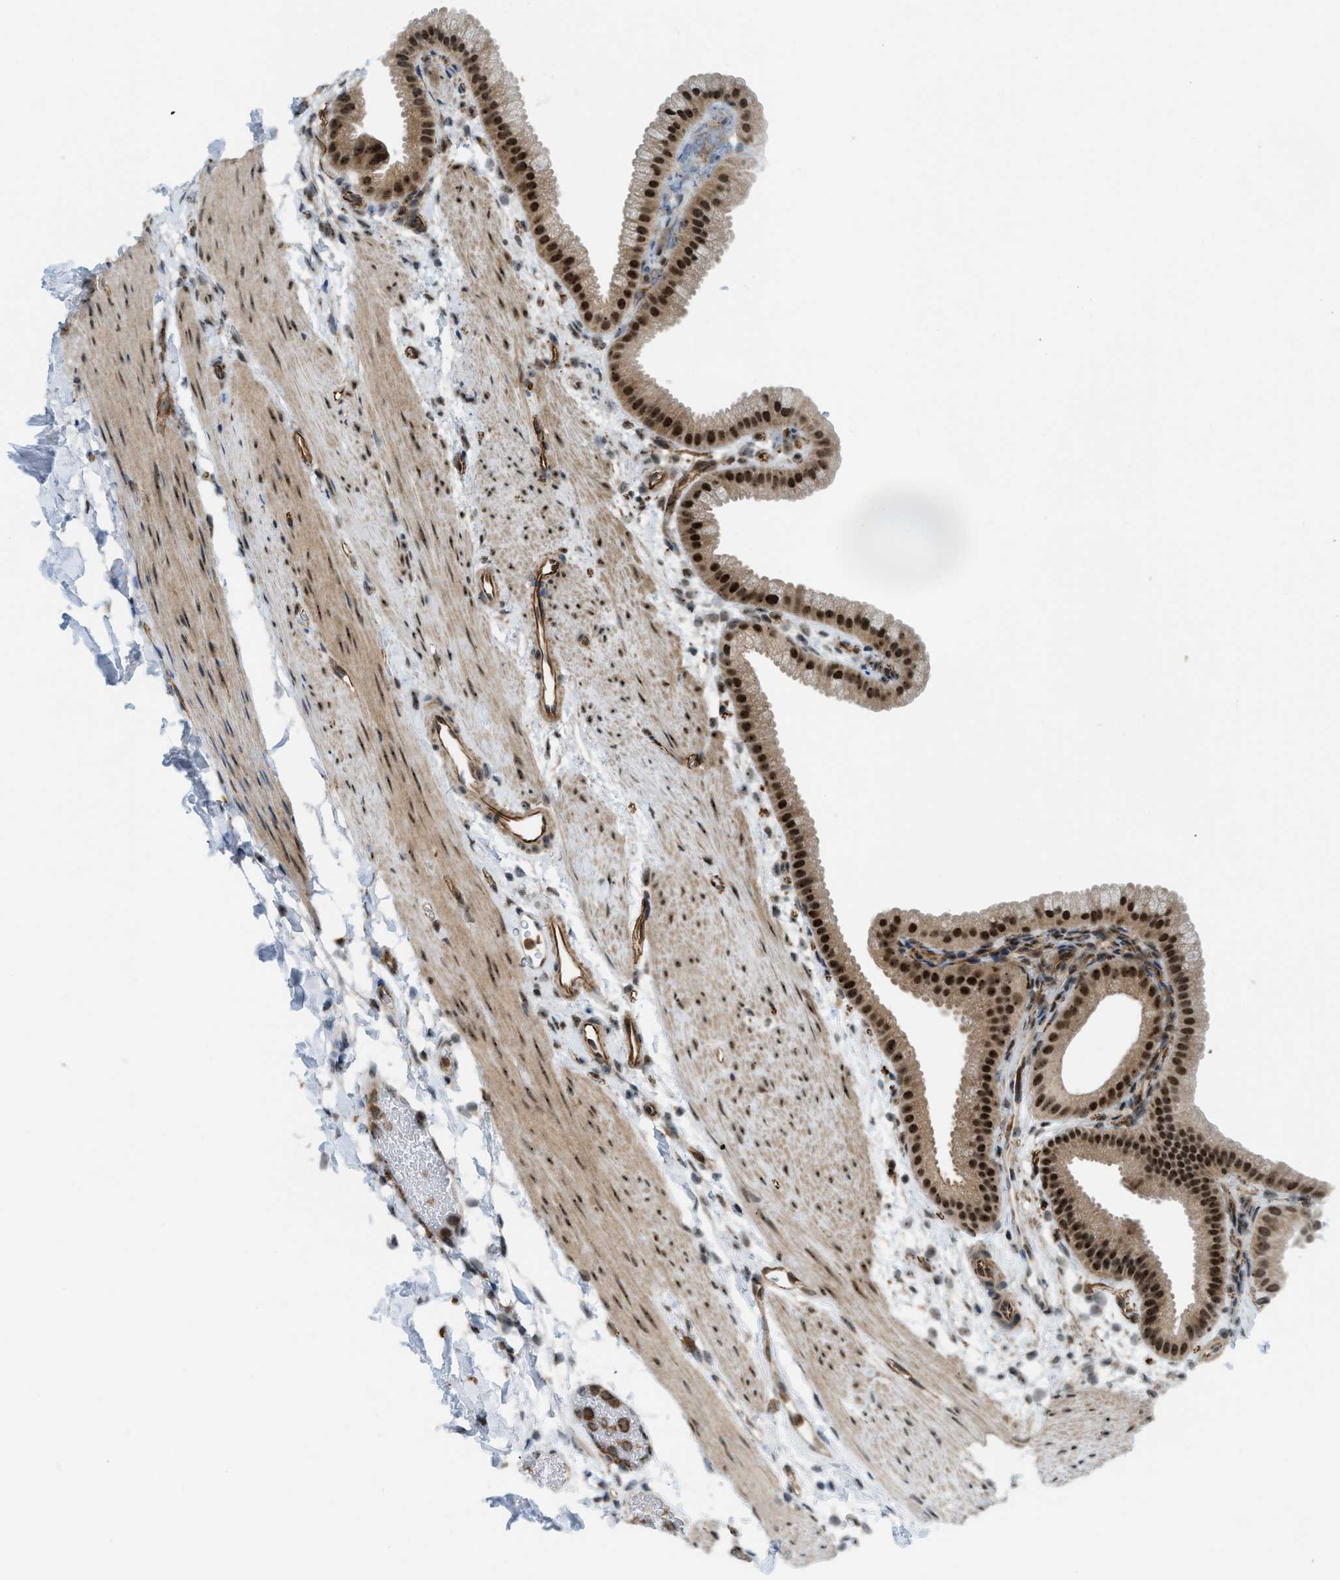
{"staining": {"intensity": "strong", "quantity": ">75%", "location": "nuclear"}, "tissue": "gallbladder", "cell_type": "Glandular cells", "image_type": "normal", "snomed": [{"axis": "morphology", "description": "Normal tissue, NOS"}, {"axis": "topography", "description": "Gallbladder"}], "caption": "This is an image of immunohistochemistry staining of benign gallbladder, which shows strong positivity in the nuclear of glandular cells.", "gene": "E2F1", "patient": {"sex": "female", "age": 64}}